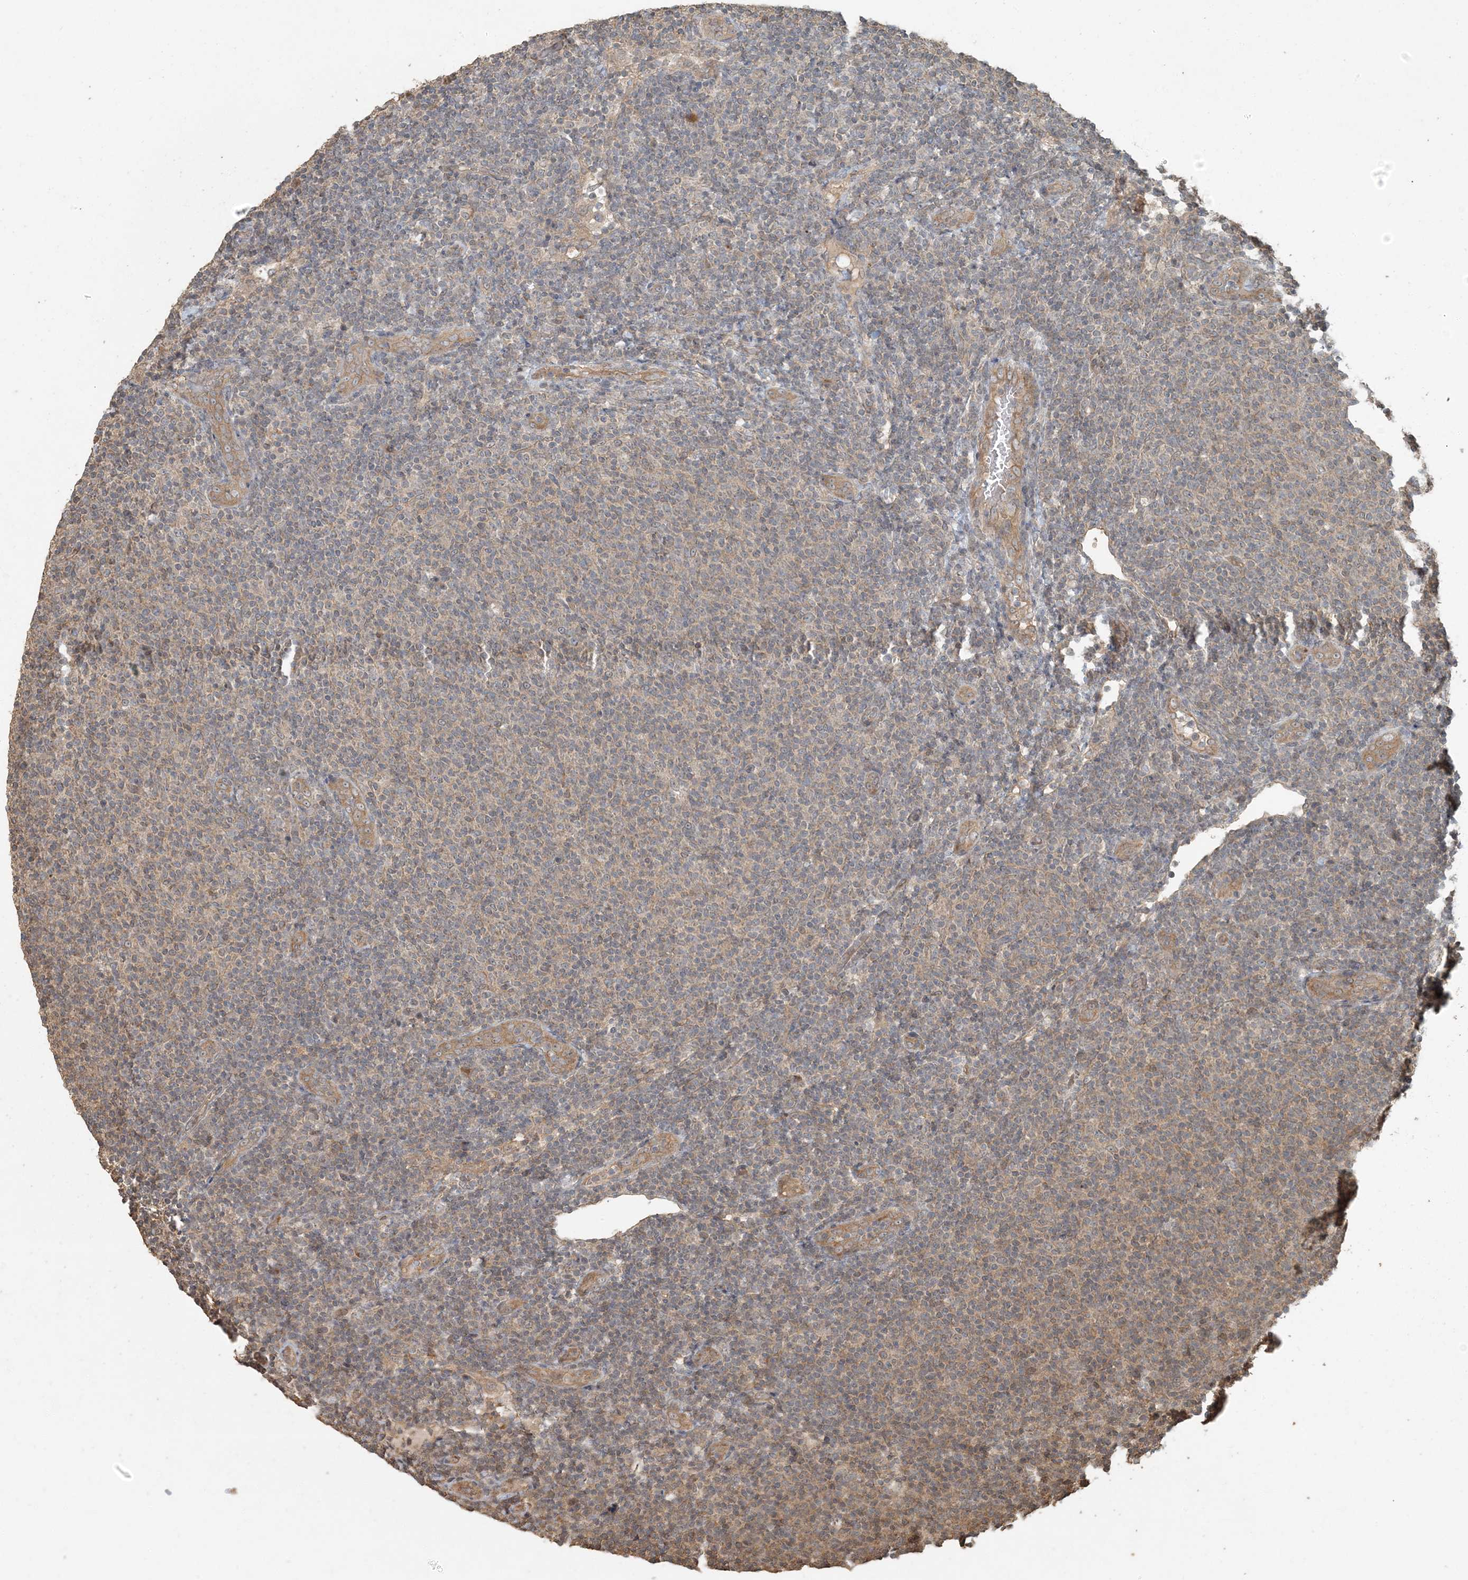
{"staining": {"intensity": "weak", "quantity": "<25%", "location": "cytoplasmic/membranous"}, "tissue": "lymphoma", "cell_type": "Tumor cells", "image_type": "cancer", "snomed": [{"axis": "morphology", "description": "Malignant lymphoma, non-Hodgkin's type, Low grade"}, {"axis": "topography", "description": "Lymph node"}], "caption": "The IHC photomicrograph has no significant positivity in tumor cells of lymphoma tissue. (IHC, brightfield microscopy, high magnification).", "gene": "AK9", "patient": {"sex": "male", "age": 66}}